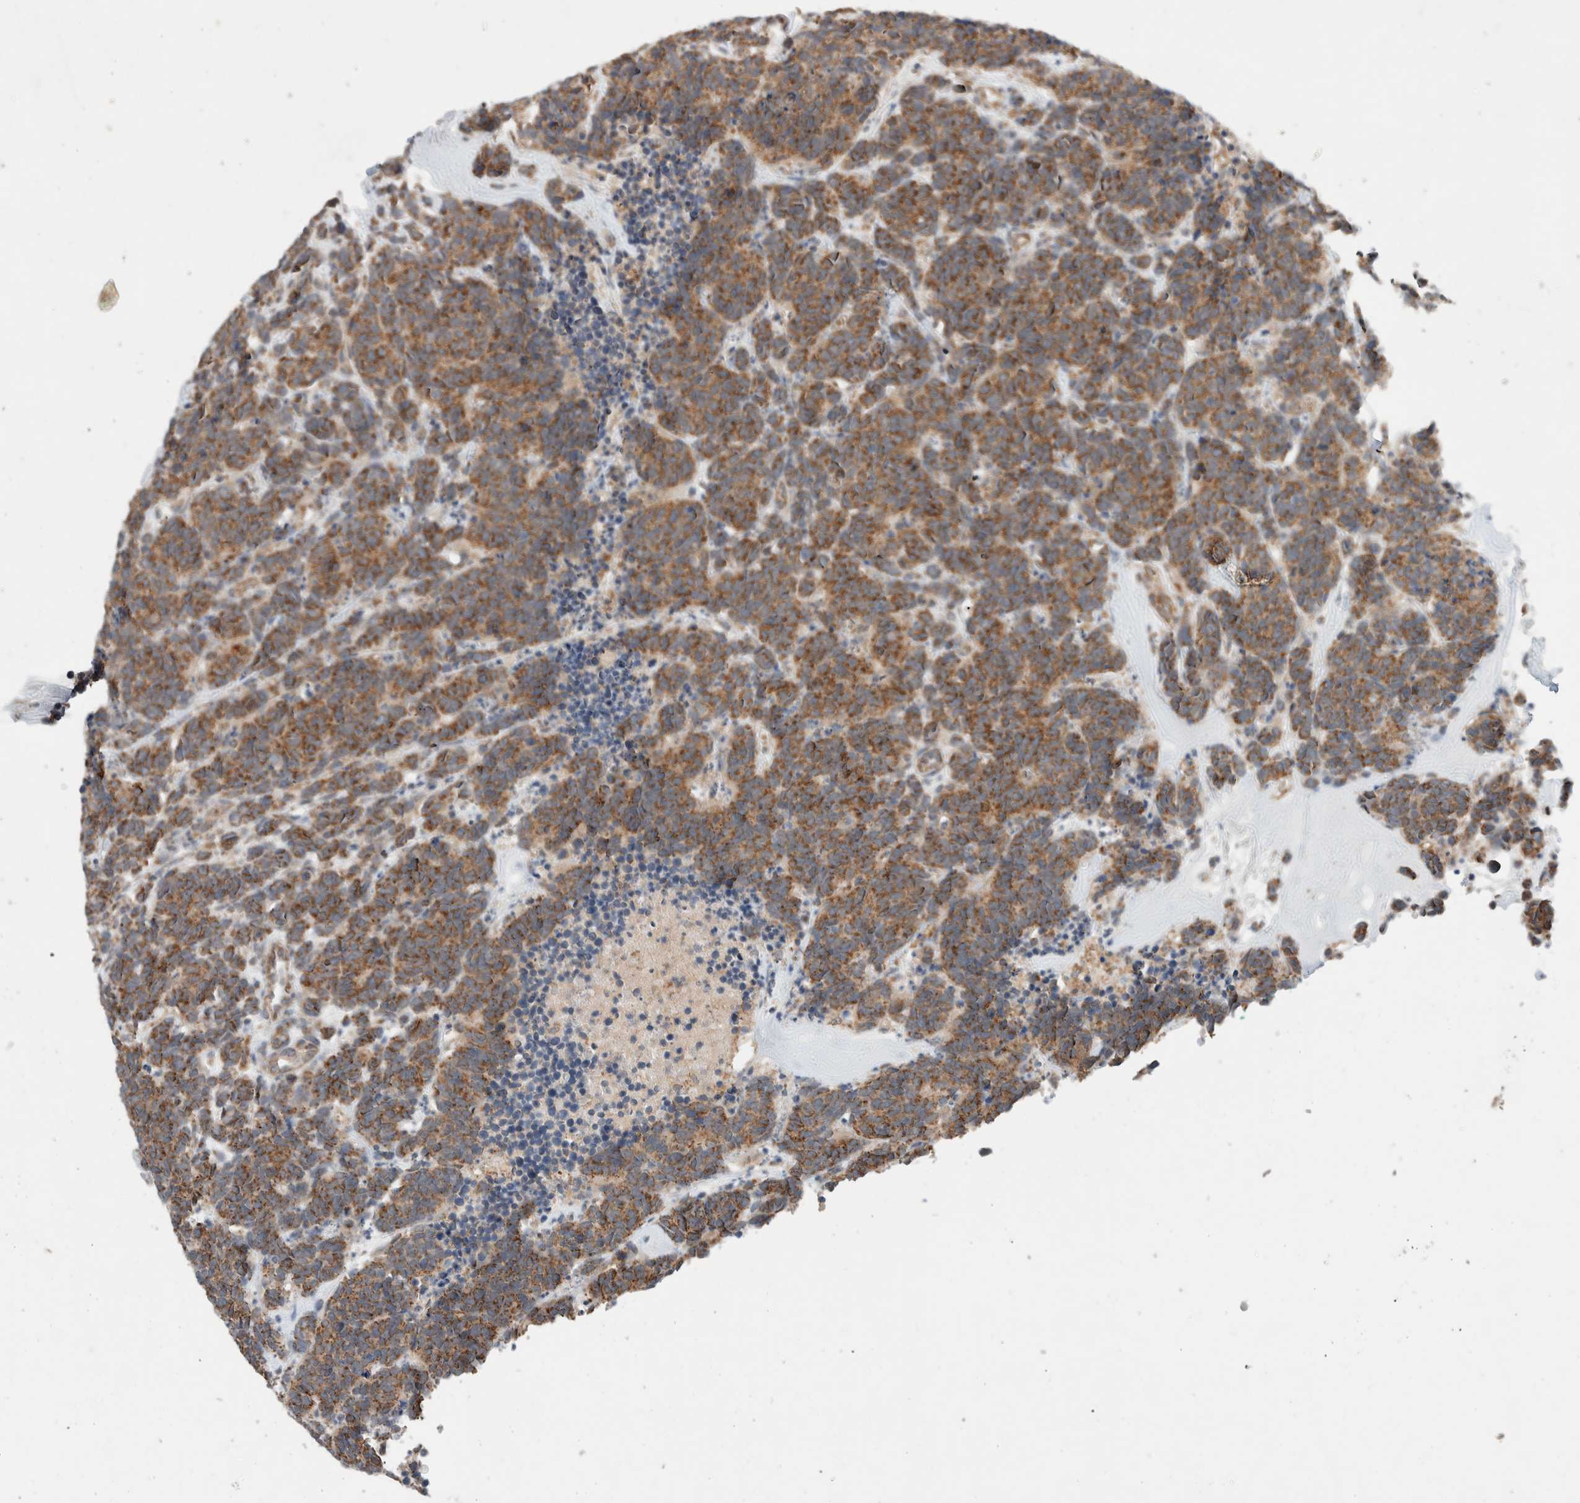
{"staining": {"intensity": "moderate", "quantity": ">75%", "location": "cytoplasmic/membranous"}, "tissue": "carcinoid", "cell_type": "Tumor cells", "image_type": "cancer", "snomed": [{"axis": "morphology", "description": "Carcinoma, NOS"}, {"axis": "morphology", "description": "Carcinoid, malignant, NOS"}, {"axis": "topography", "description": "Urinary bladder"}], "caption": "Immunohistochemistry (IHC) histopathology image of neoplastic tissue: human malignant carcinoid stained using immunohistochemistry exhibits medium levels of moderate protein expression localized specifically in the cytoplasmic/membranous of tumor cells, appearing as a cytoplasmic/membranous brown color.", "gene": "AMPD1", "patient": {"sex": "male", "age": 57}}